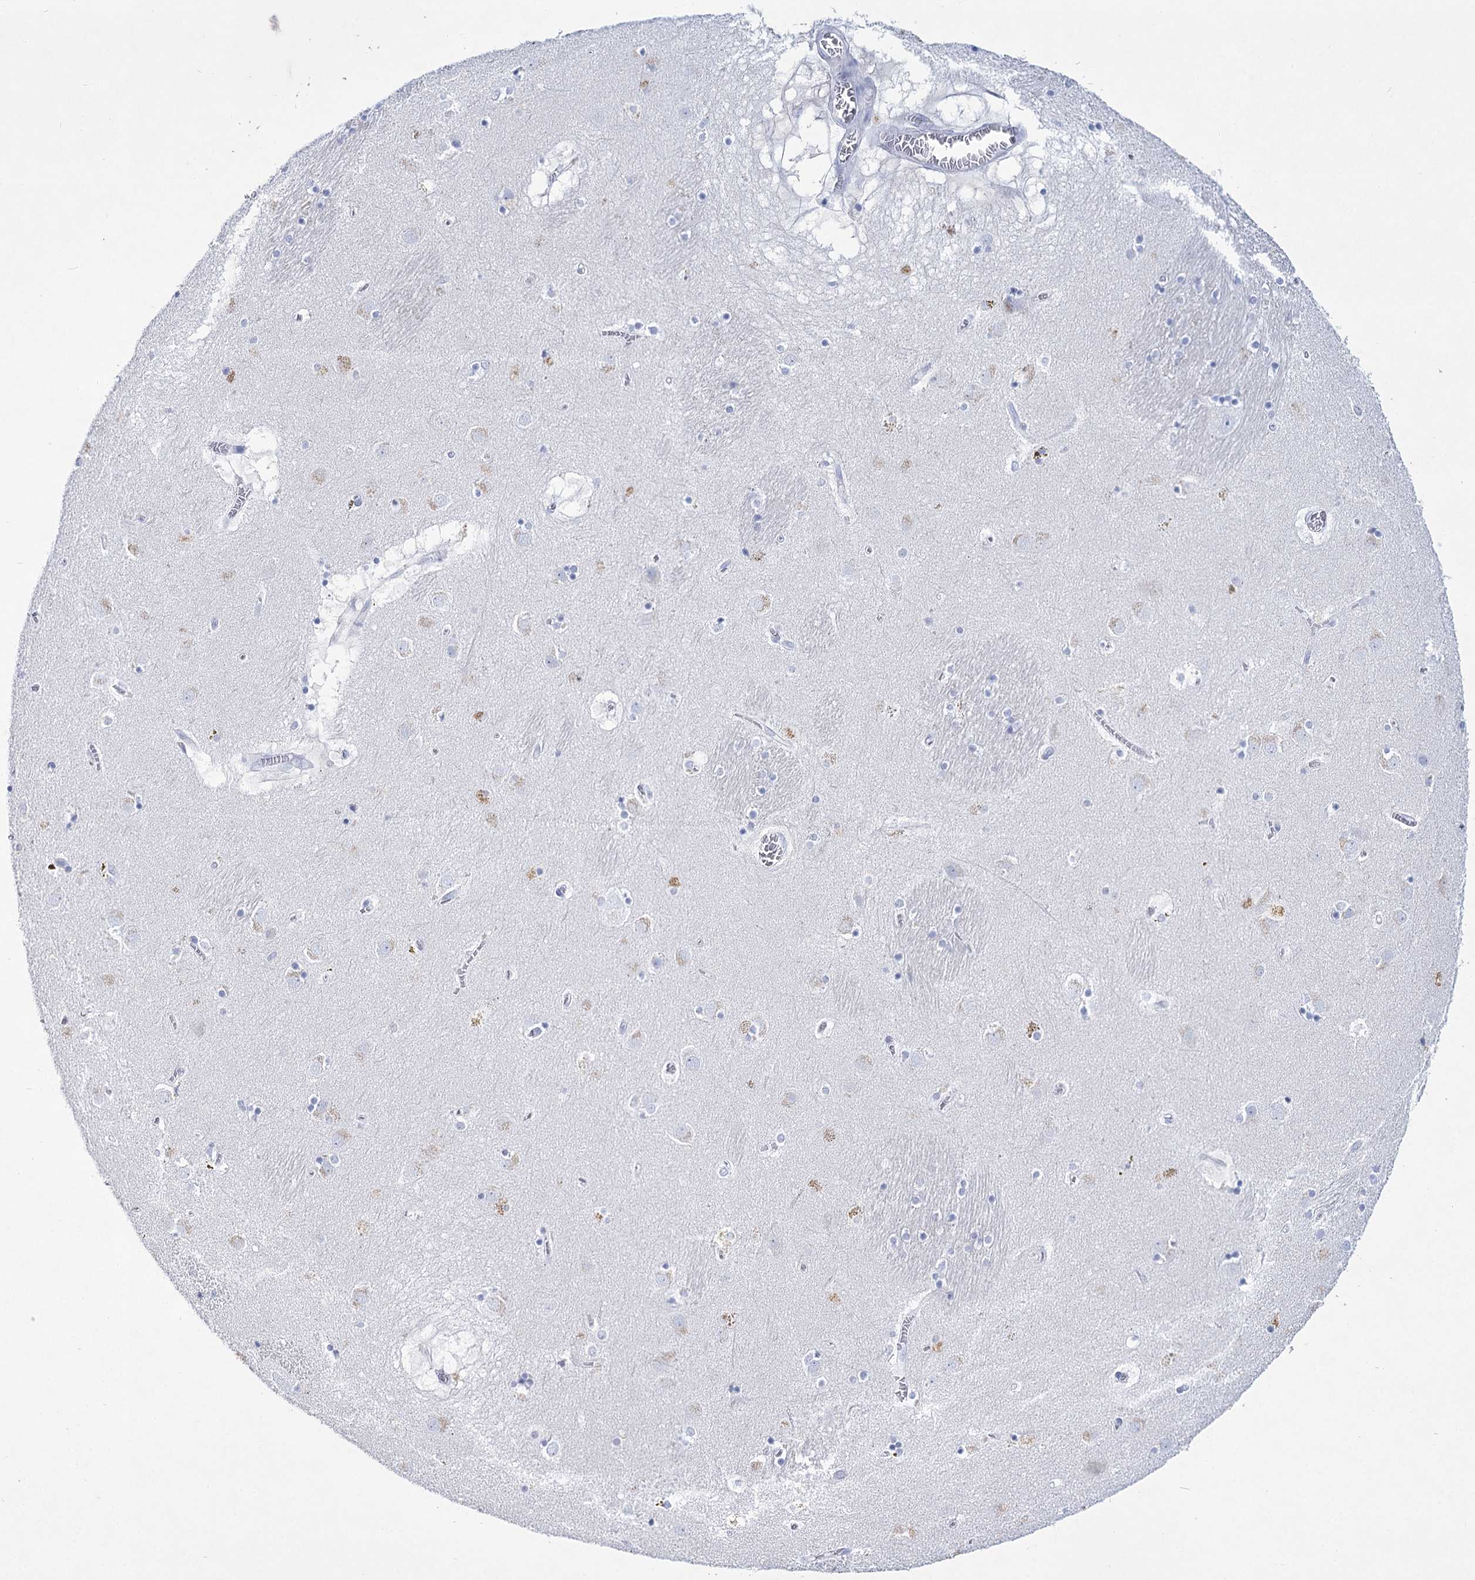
{"staining": {"intensity": "negative", "quantity": "none", "location": "none"}, "tissue": "caudate", "cell_type": "Glial cells", "image_type": "normal", "snomed": [{"axis": "morphology", "description": "Normal tissue, NOS"}, {"axis": "topography", "description": "Lateral ventricle wall"}], "caption": "Glial cells show no significant positivity in normal caudate. Nuclei are stained in blue.", "gene": "RNF186", "patient": {"sex": "male", "age": 70}}